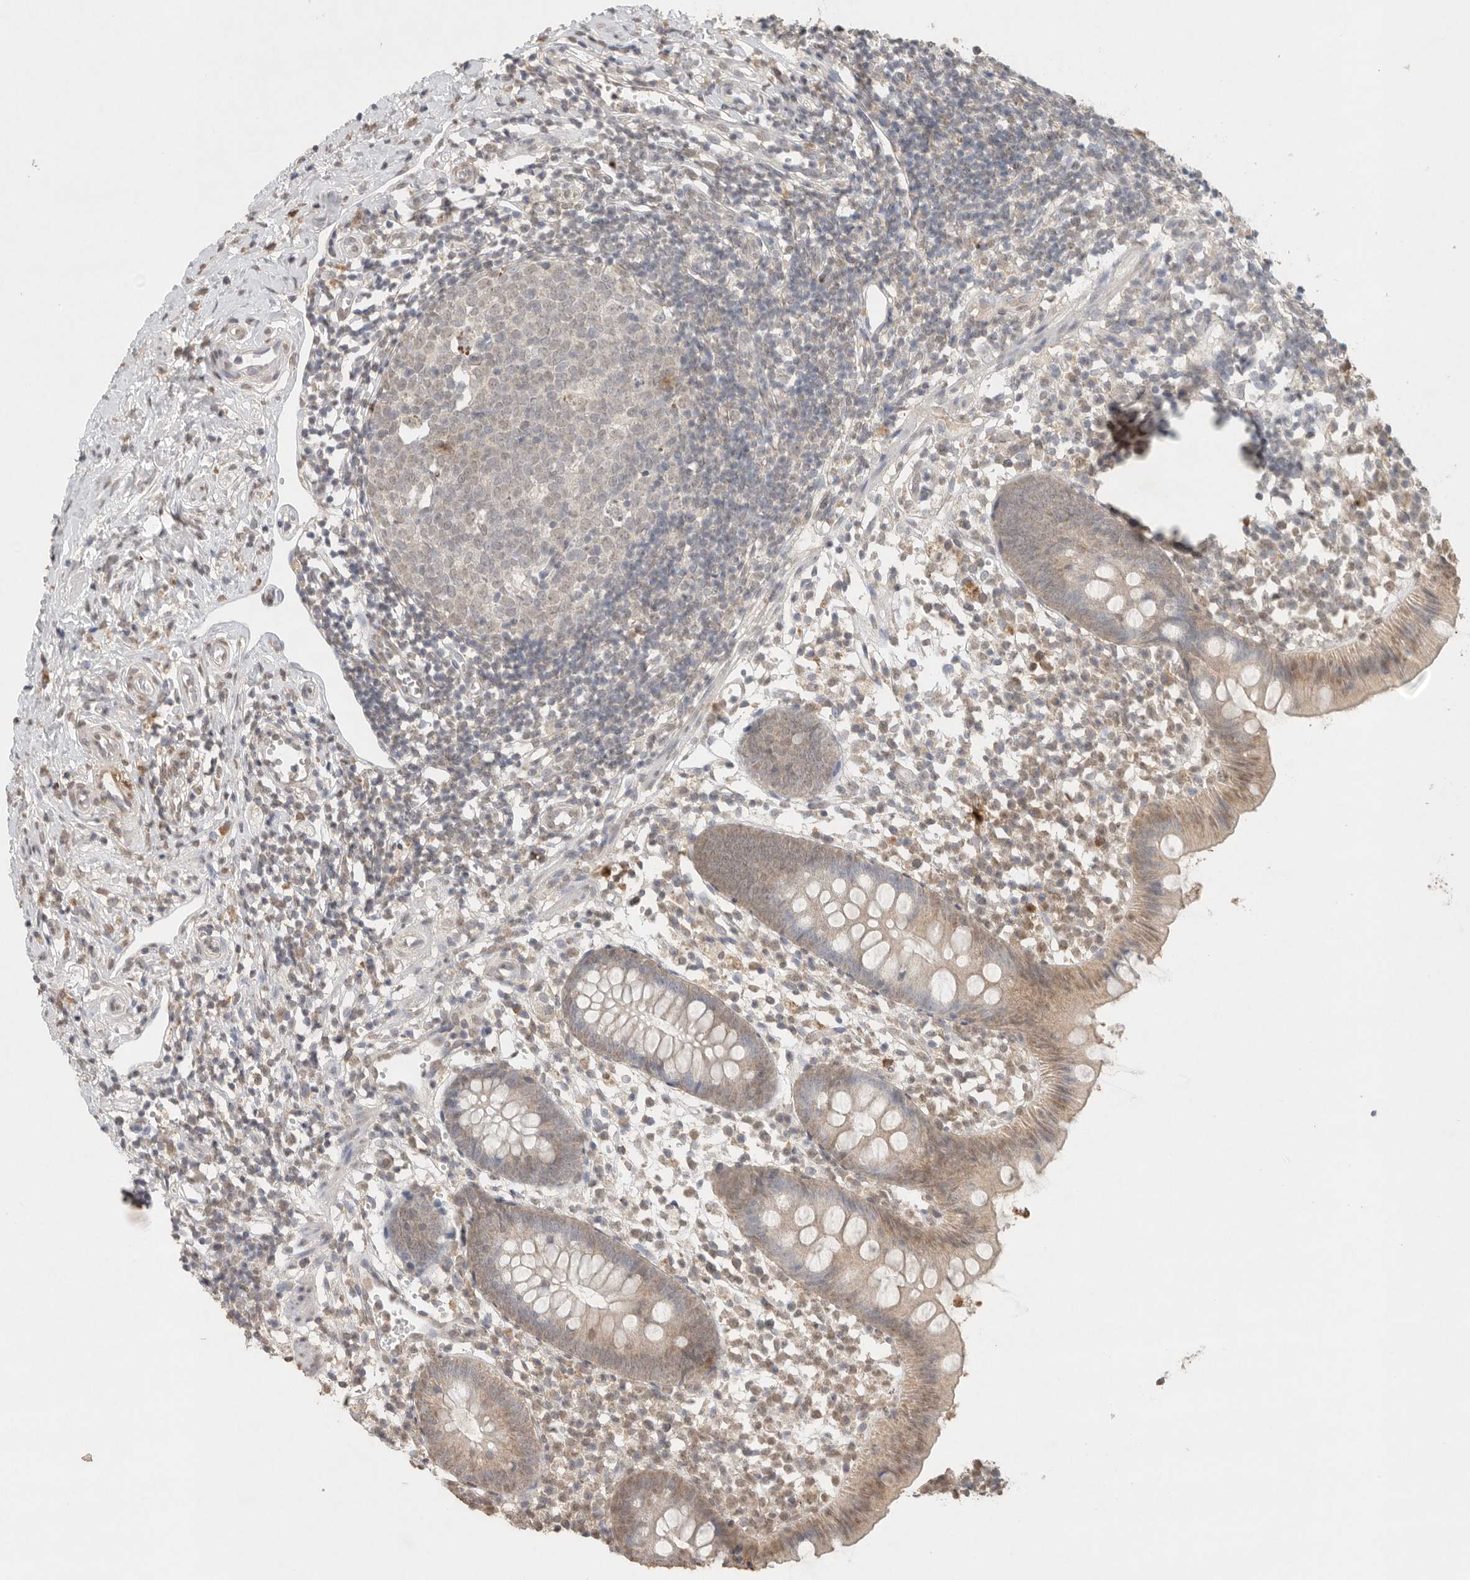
{"staining": {"intensity": "weak", "quantity": ">75%", "location": "cytoplasmic/membranous"}, "tissue": "appendix", "cell_type": "Glandular cells", "image_type": "normal", "snomed": [{"axis": "morphology", "description": "Normal tissue, NOS"}, {"axis": "topography", "description": "Appendix"}], "caption": "The micrograph demonstrates immunohistochemical staining of benign appendix. There is weak cytoplasmic/membranous staining is identified in approximately >75% of glandular cells.", "gene": "KLK5", "patient": {"sex": "female", "age": 20}}